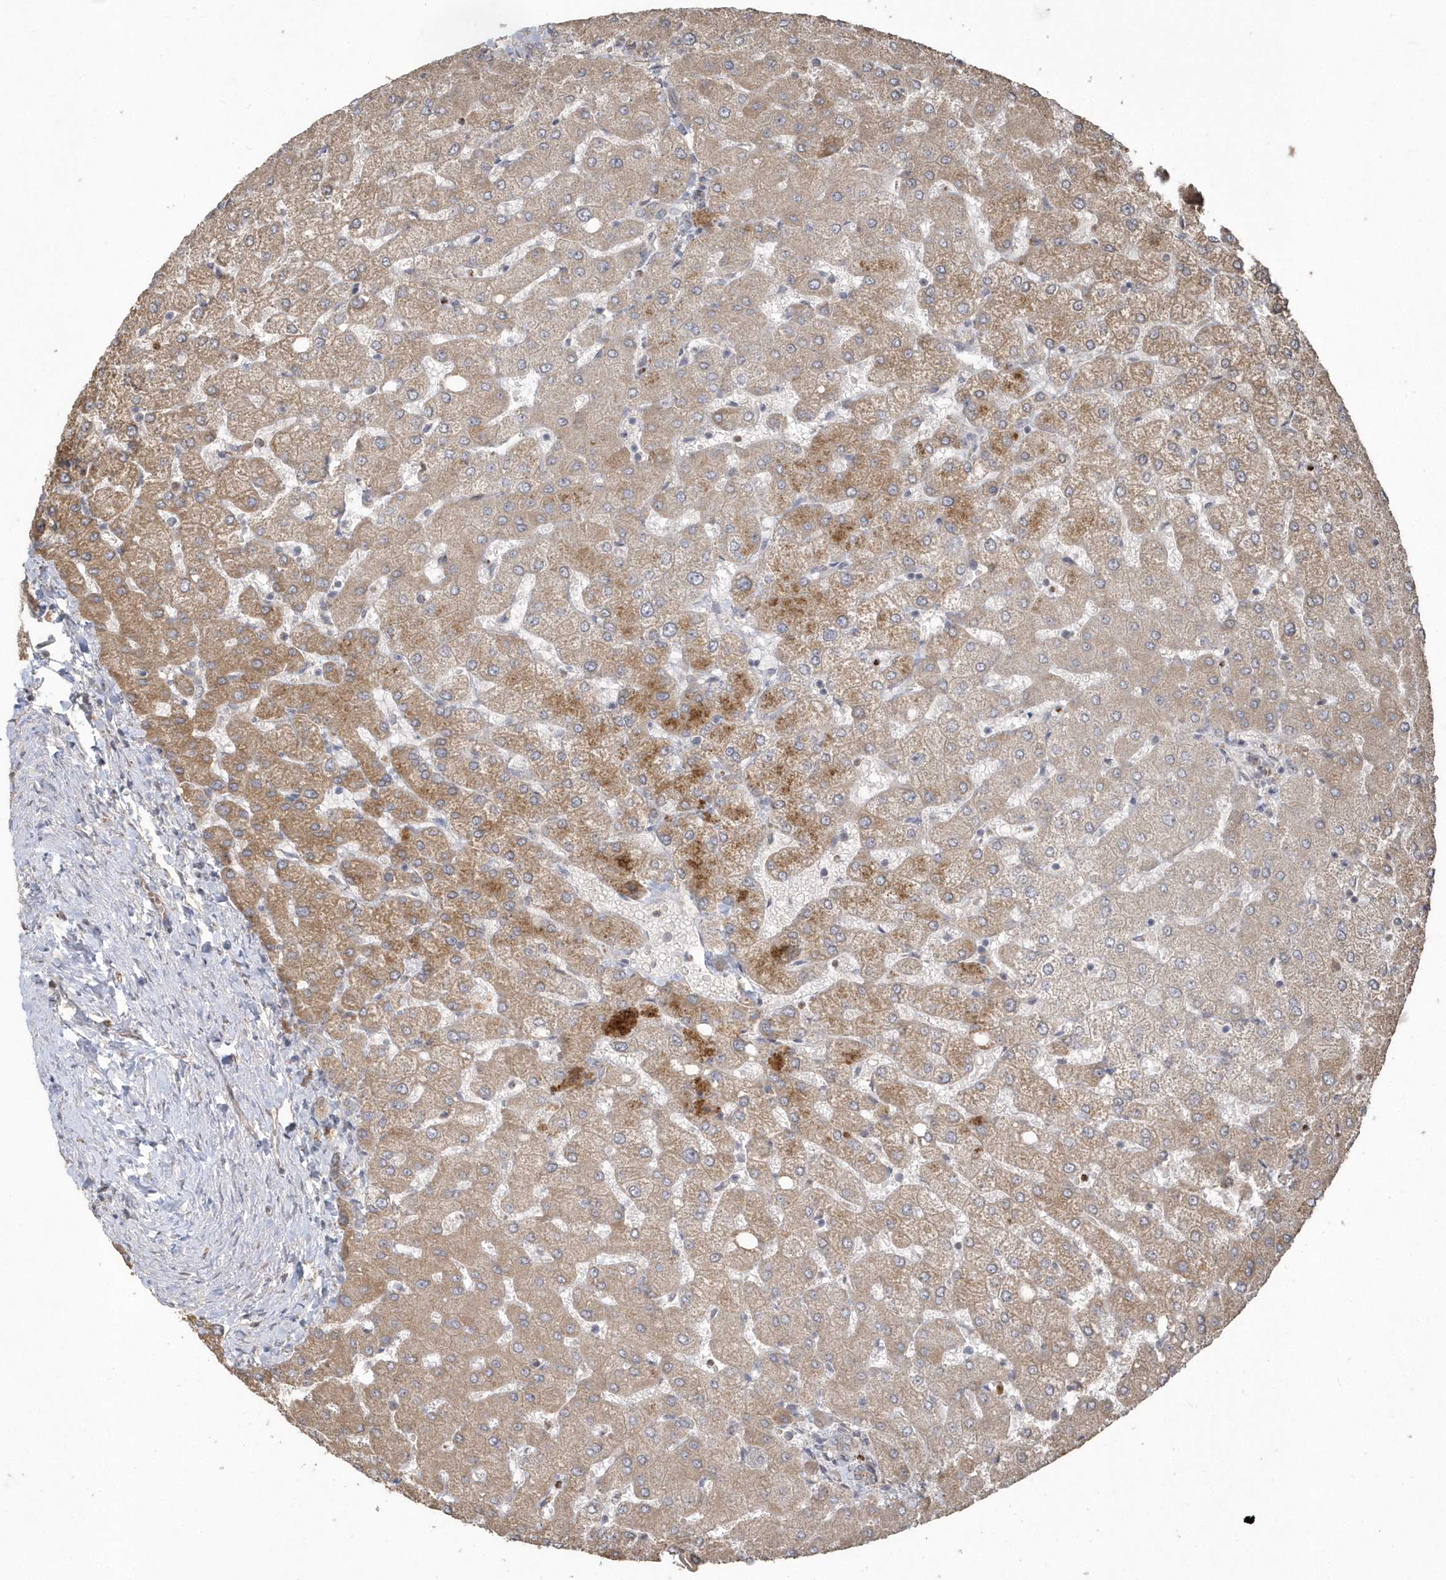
{"staining": {"intensity": "weak", "quantity": ">75%", "location": "cytoplasmic/membranous"}, "tissue": "liver", "cell_type": "Cholangiocytes", "image_type": "normal", "snomed": [{"axis": "morphology", "description": "Normal tissue, NOS"}, {"axis": "topography", "description": "Liver"}], "caption": "A histopathology image of human liver stained for a protein reveals weak cytoplasmic/membranous brown staining in cholangiocytes.", "gene": "HERPUD1", "patient": {"sex": "female", "age": 54}}